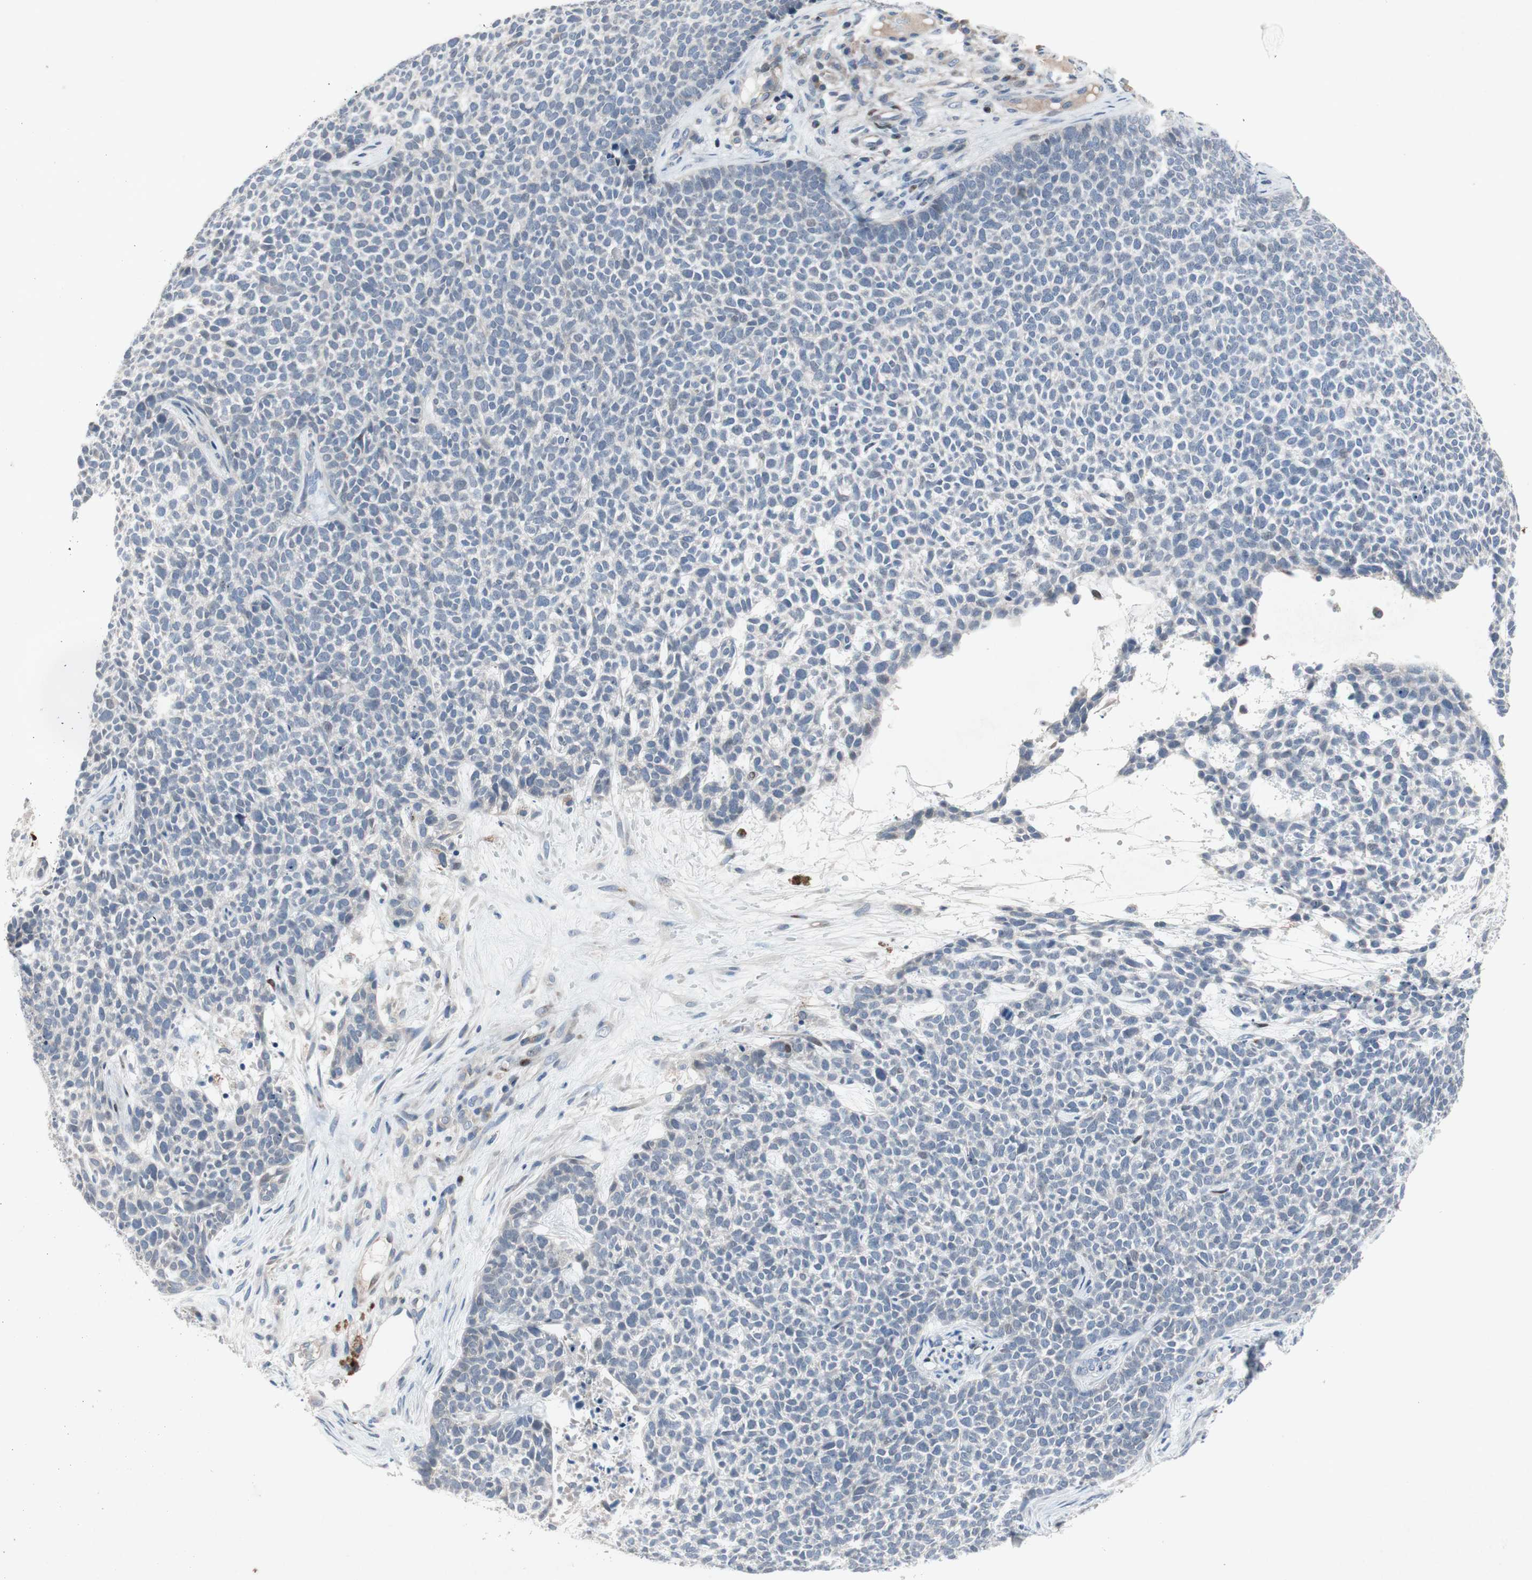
{"staining": {"intensity": "negative", "quantity": "none", "location": "none"}, "tissue": "skin cancer", "cell_type": "Tumor cells", "image_type": "cancer", "snomed": [{"axis": "morphology", "description": "Basal cell carcinoma"}, {"axis": "topography", "description": "Skin"}], "caption": "High magnification brightfield microscopy of basal cell carcinoma (skin) stained with DAB (3,3'-diaminobenzidine) (brown) and counterstained with hematoxylin (blue): tumor cells show no significant expression.", "gene": "MUTYH", "patient": {"sex": "female", "age": 84}}